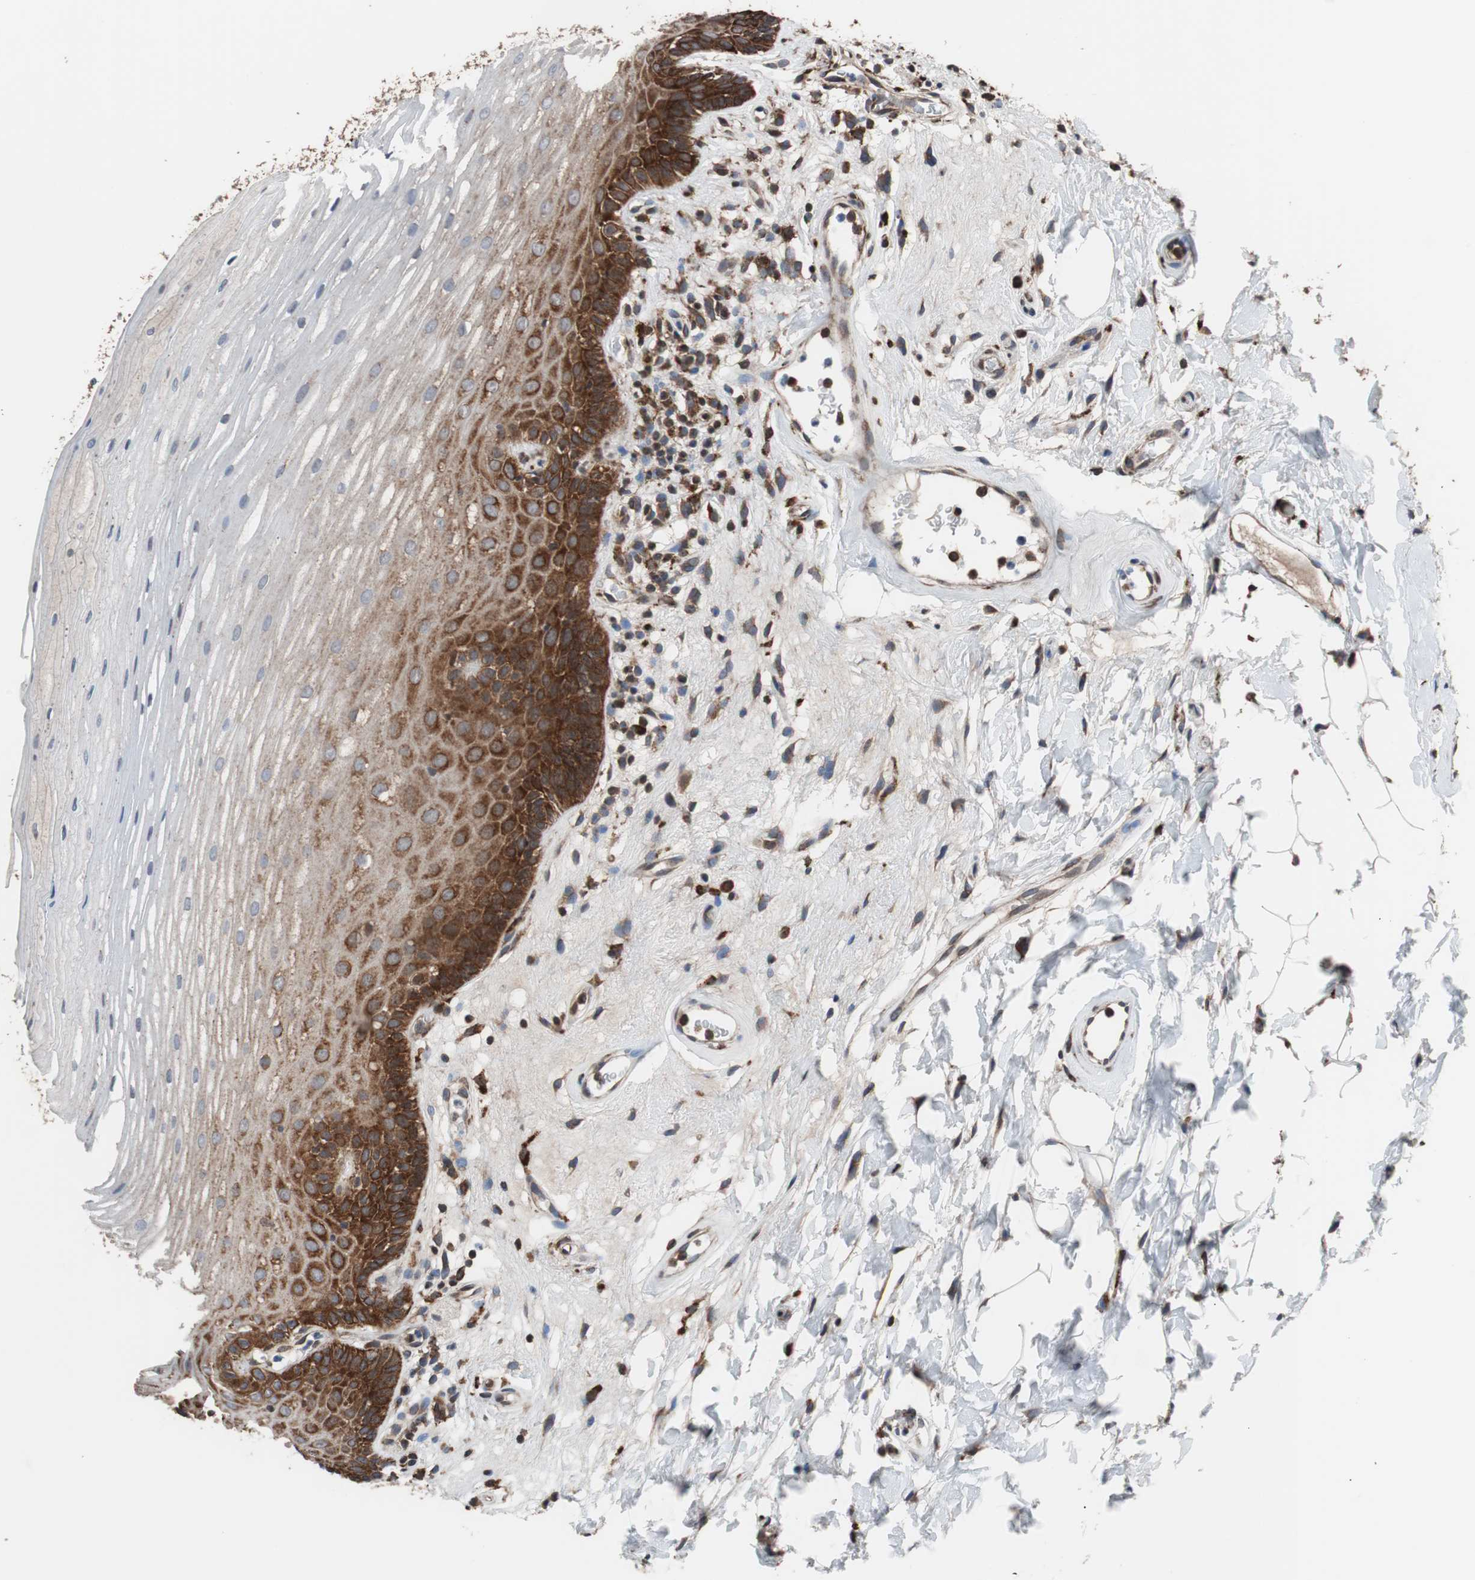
{"staining": {"intensity": "strong", "quantity": "25%-75%", "location": "cytoplasmic/membranous"}, "tissue": "oral mucosa", "cell_type": "Squamous epithelial cells", "image_type": "normal", "snomed": [{"axis": "morphology", "description": "Normal tissue, NOS"}, {"axis": "morphology", "description": "Squamous cell carcinoma, NOS"}, {"axis": "topography", "description": "Skeletal muscle"}, {"axis": "topography", "description": "Oral tissue"}], "caption": "Immunohistochemistry micrograph of normal oral mucosa: human oral mucosa stained using immunohistochemistry (IHC) shows high levels of strong protein expression localized specifically in the cytoplasmic/membranous of squamous epithelial cells, appearing as a cytoplasmic/membranous brown color.", "gene": "USP10", "patient": {"sex": "male", "age": 71}}